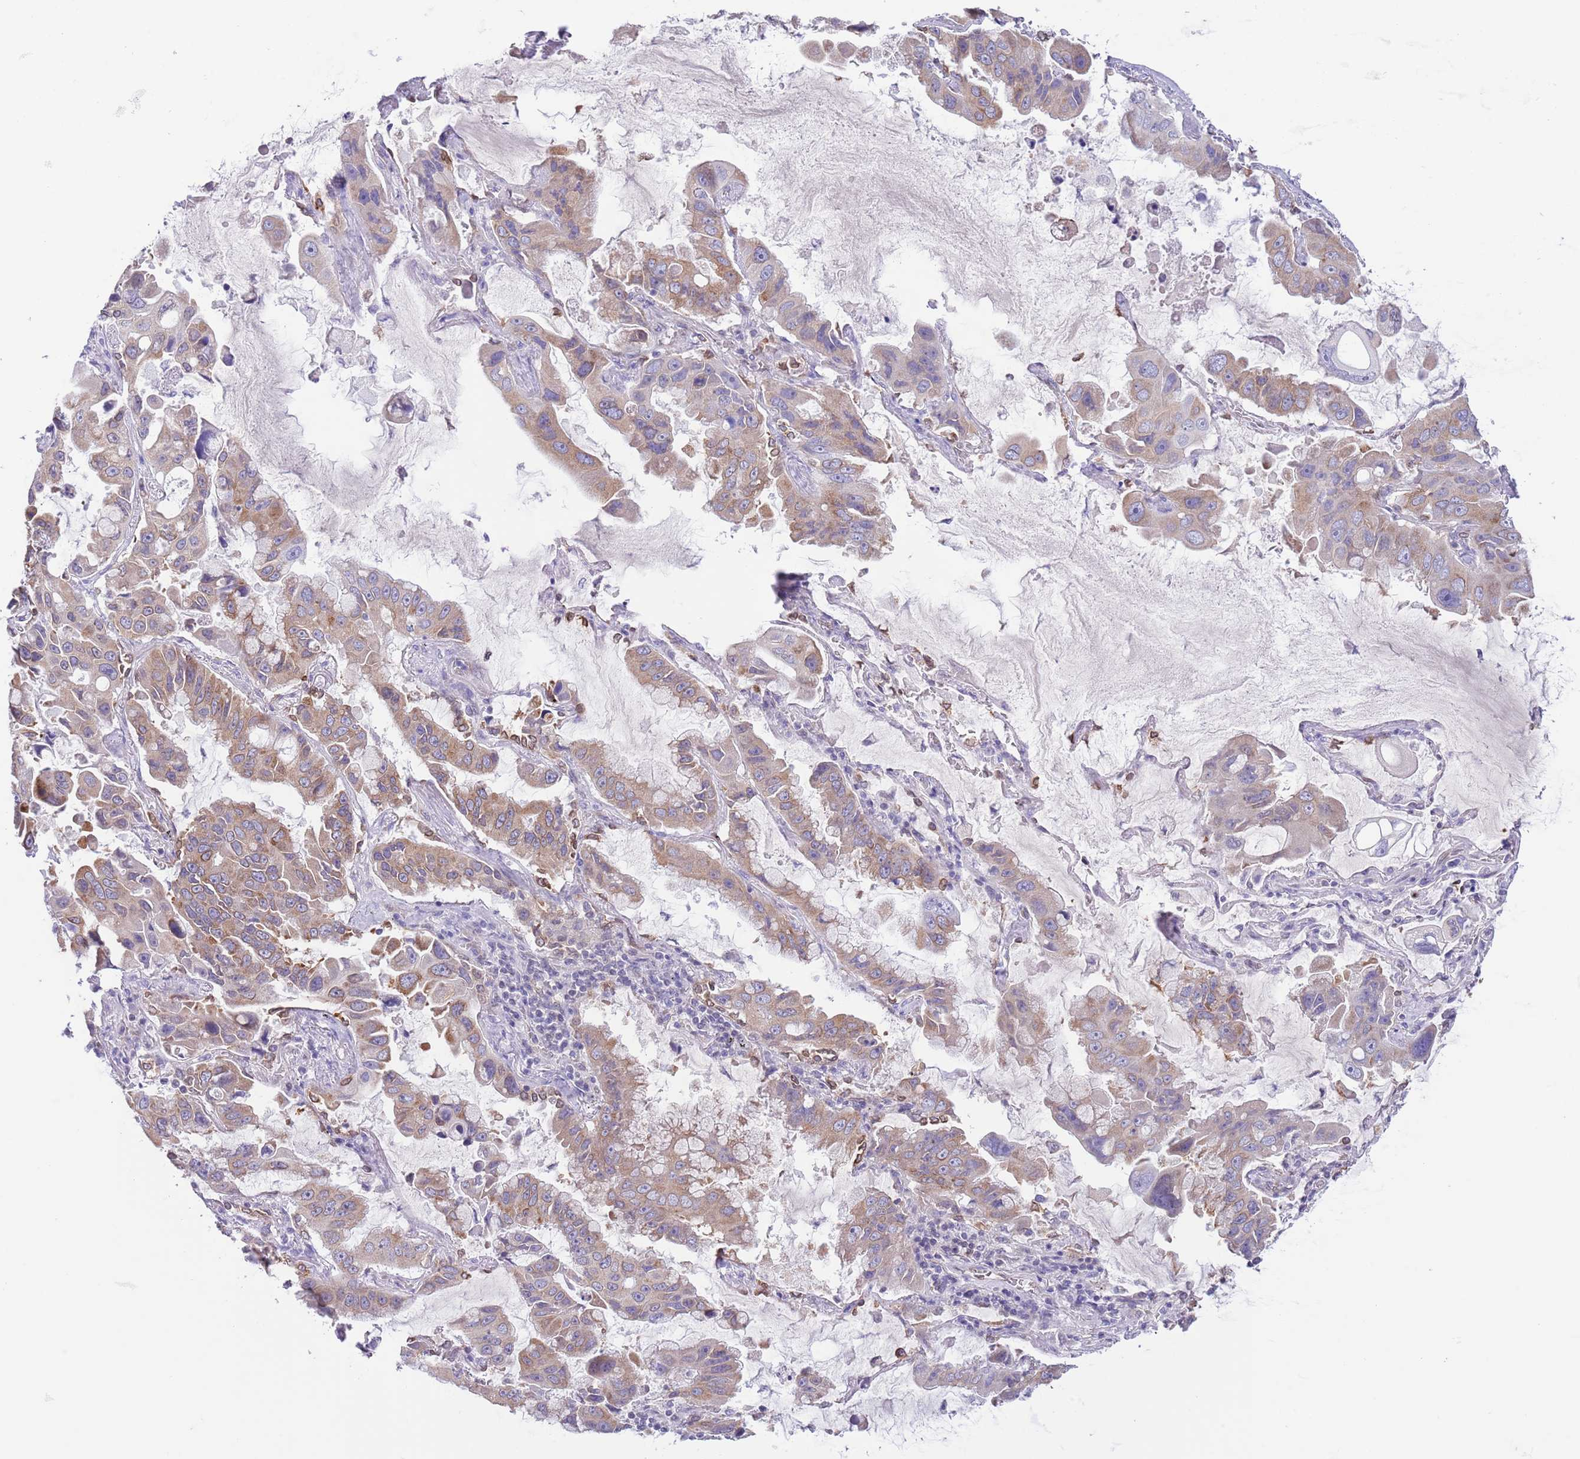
{"staining": {"intensity": "strong", "quantity": "25%-75%", "location": "cytoplasmic/membranous"}, "tissue": "lung cancer", "cell_type": "Tumor cells", "image_type": "cancer", "snomed": [{"axis": "morphology", "description": "Adenocarcinoma, NOS"}, {"axis": "topography", "description": "Lung"}], "caption": "Protein staining shows strong cytoplasmic/membranous expression in about 25%-75% of tumor cells in adenocarcinoma (lung).", "gene": "EBPL", "patient": {"sex": "male", "age": 64}}